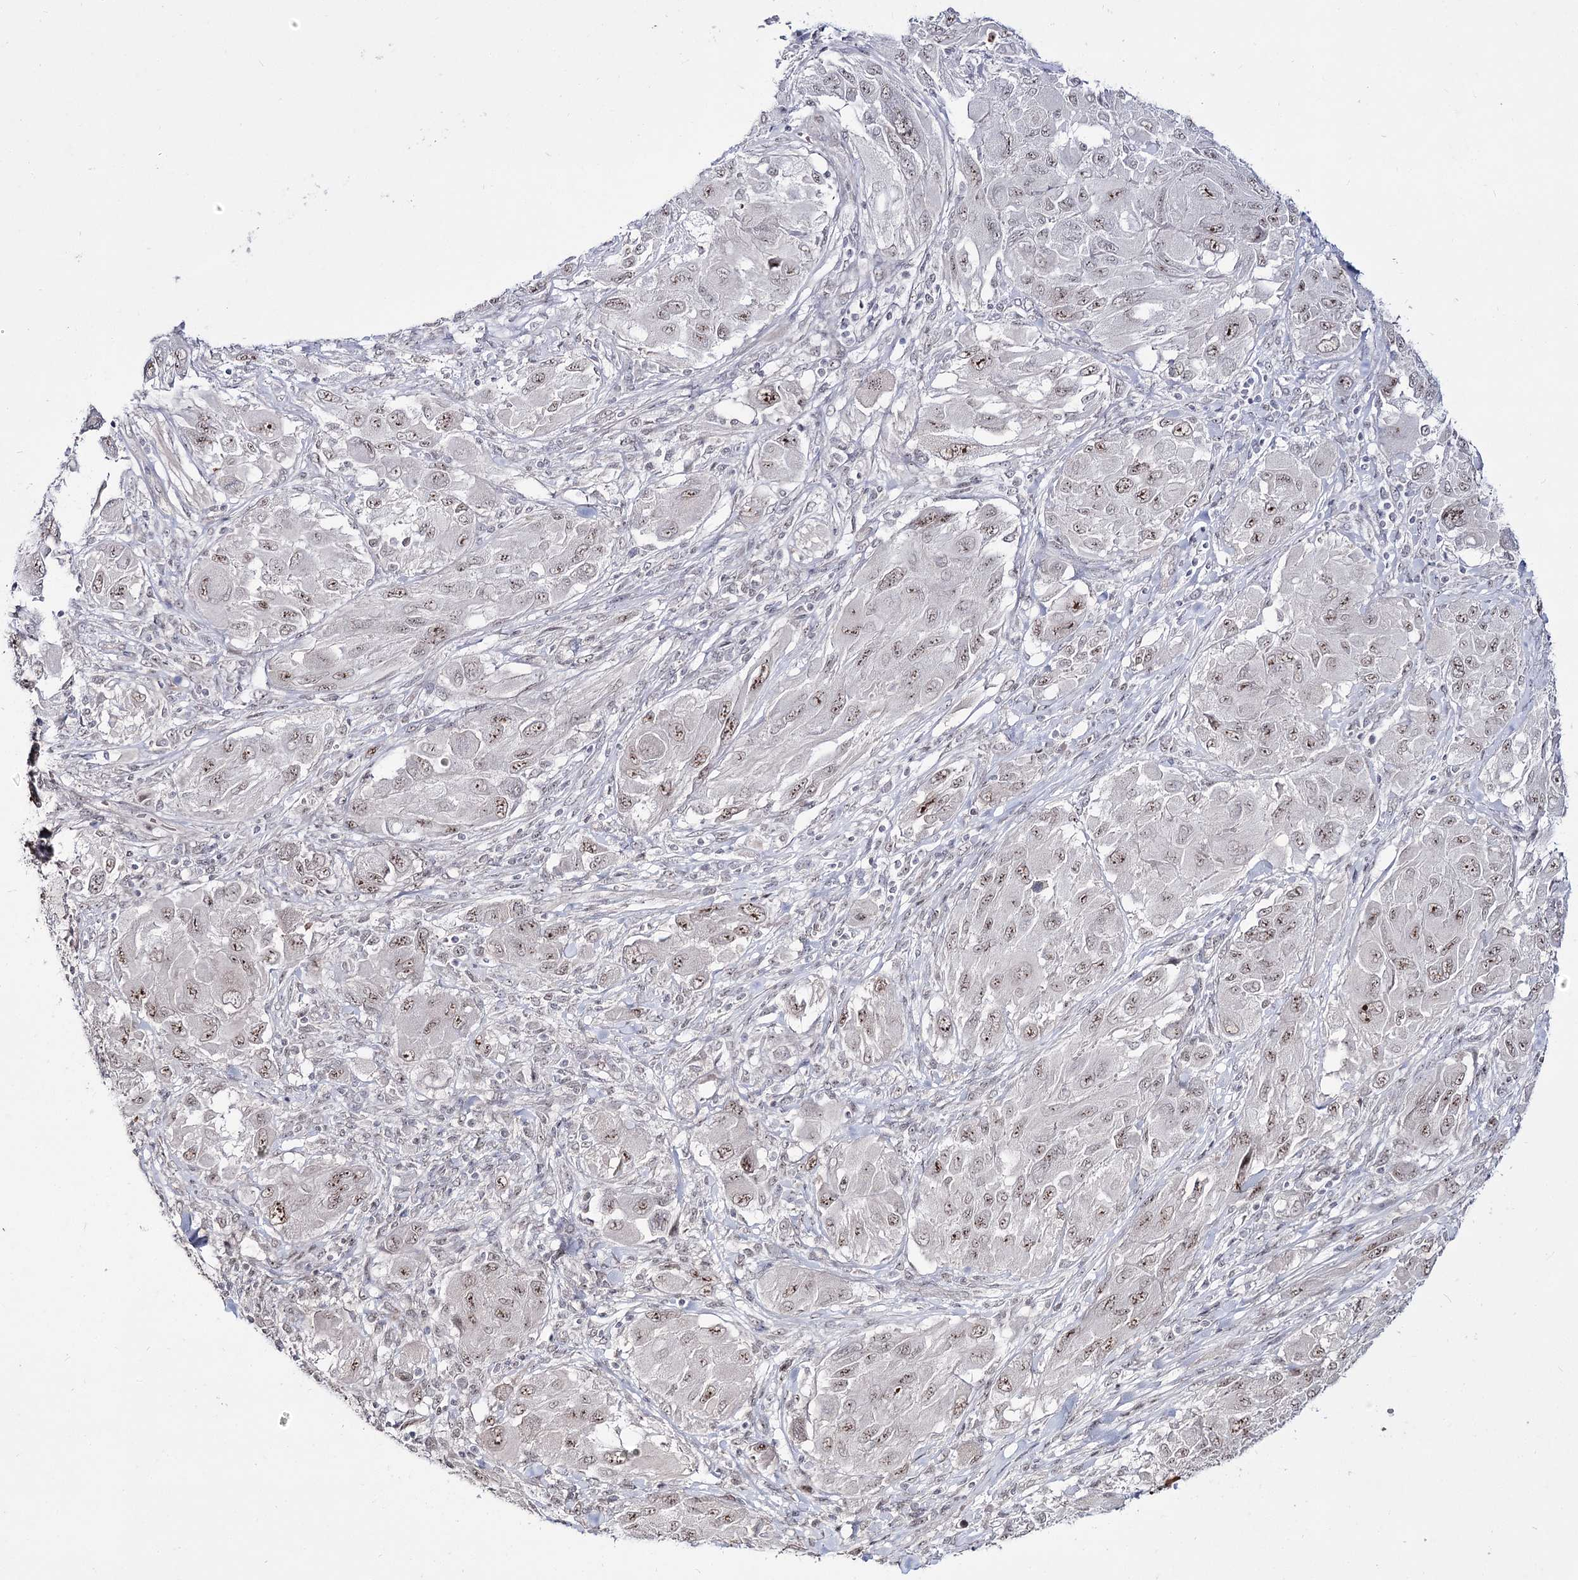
{"staining": {"intensity": "moderate", "quantity": "25%-75%", "location": "nuclear"}, "tissue": "melanoma", "cell_type": "Tumor cells", "image_type": "cancer", "snomed": [{"axis": "morphology", "description": "Malignant melanoma, NOS"}, {"axis": "topography", "description": "Skin"}], "caption": "Brown immunohistochemical staining in human malignant melanoma shows moderate nuclear positivity in approximately 25%-75% of tumor cells.", "gene": "RRP9", "patient": {"sex": "female", "age": 91}}